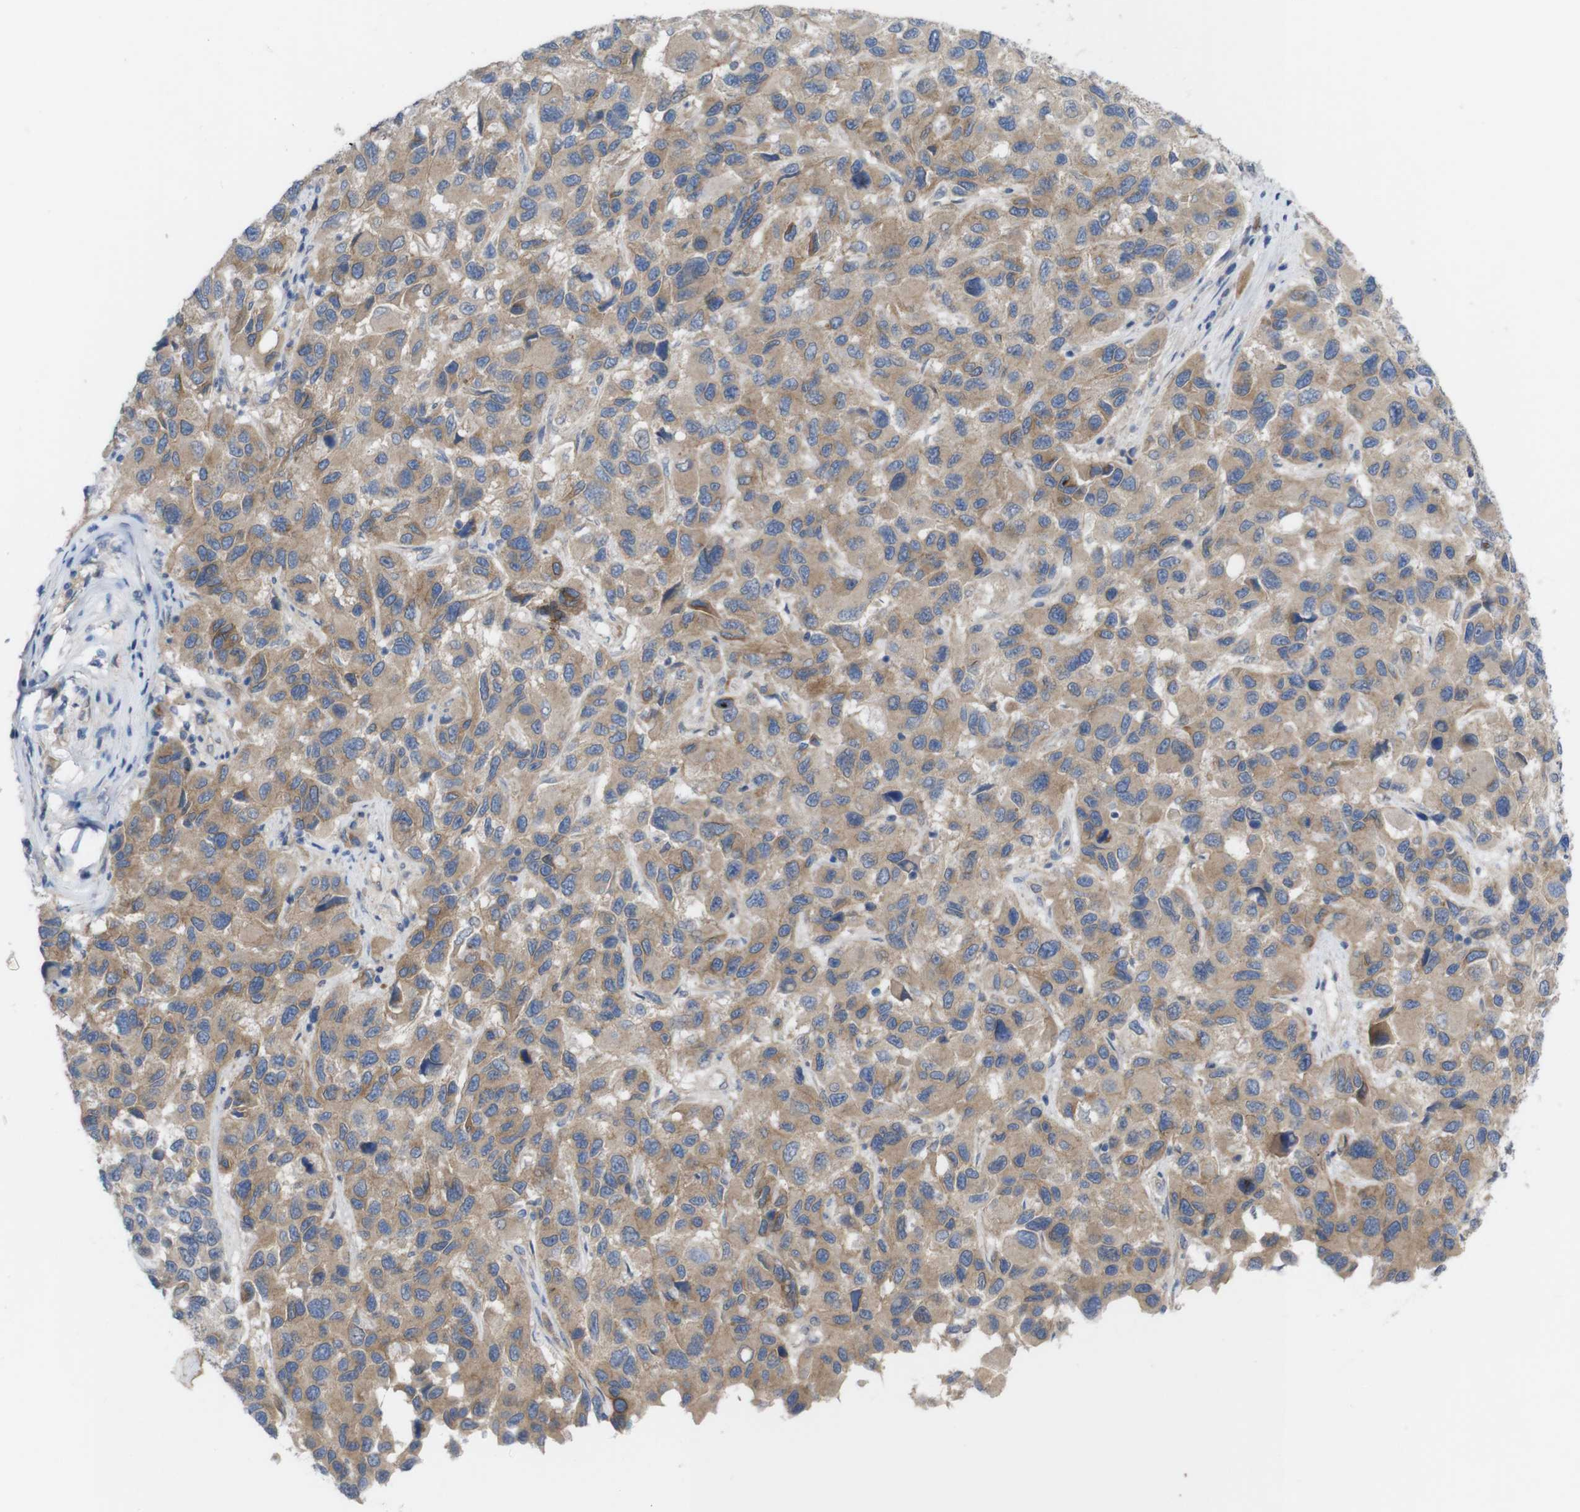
{"staining": {"intensity": "moderate", "quantity": "25%-75%", "location": "cytoplasmic/membranous"}, "tissue": "melanoma", "cell_type": "Tumor cells", "image_type": "cancer", "snomed": [{"axis": "morphology", "description": "Malignant melanoma, NOS"}, {"axis": "topography", "description": "Skin"}], "caption": "This is a photomicrograph of immunohistochemistry staining of melanoma, which shows moderate positivity in the cytoplasmic/membranous of tumor cells.", "gene": "KIDINS220", "patient": {"sex": "male", "age": 53}}